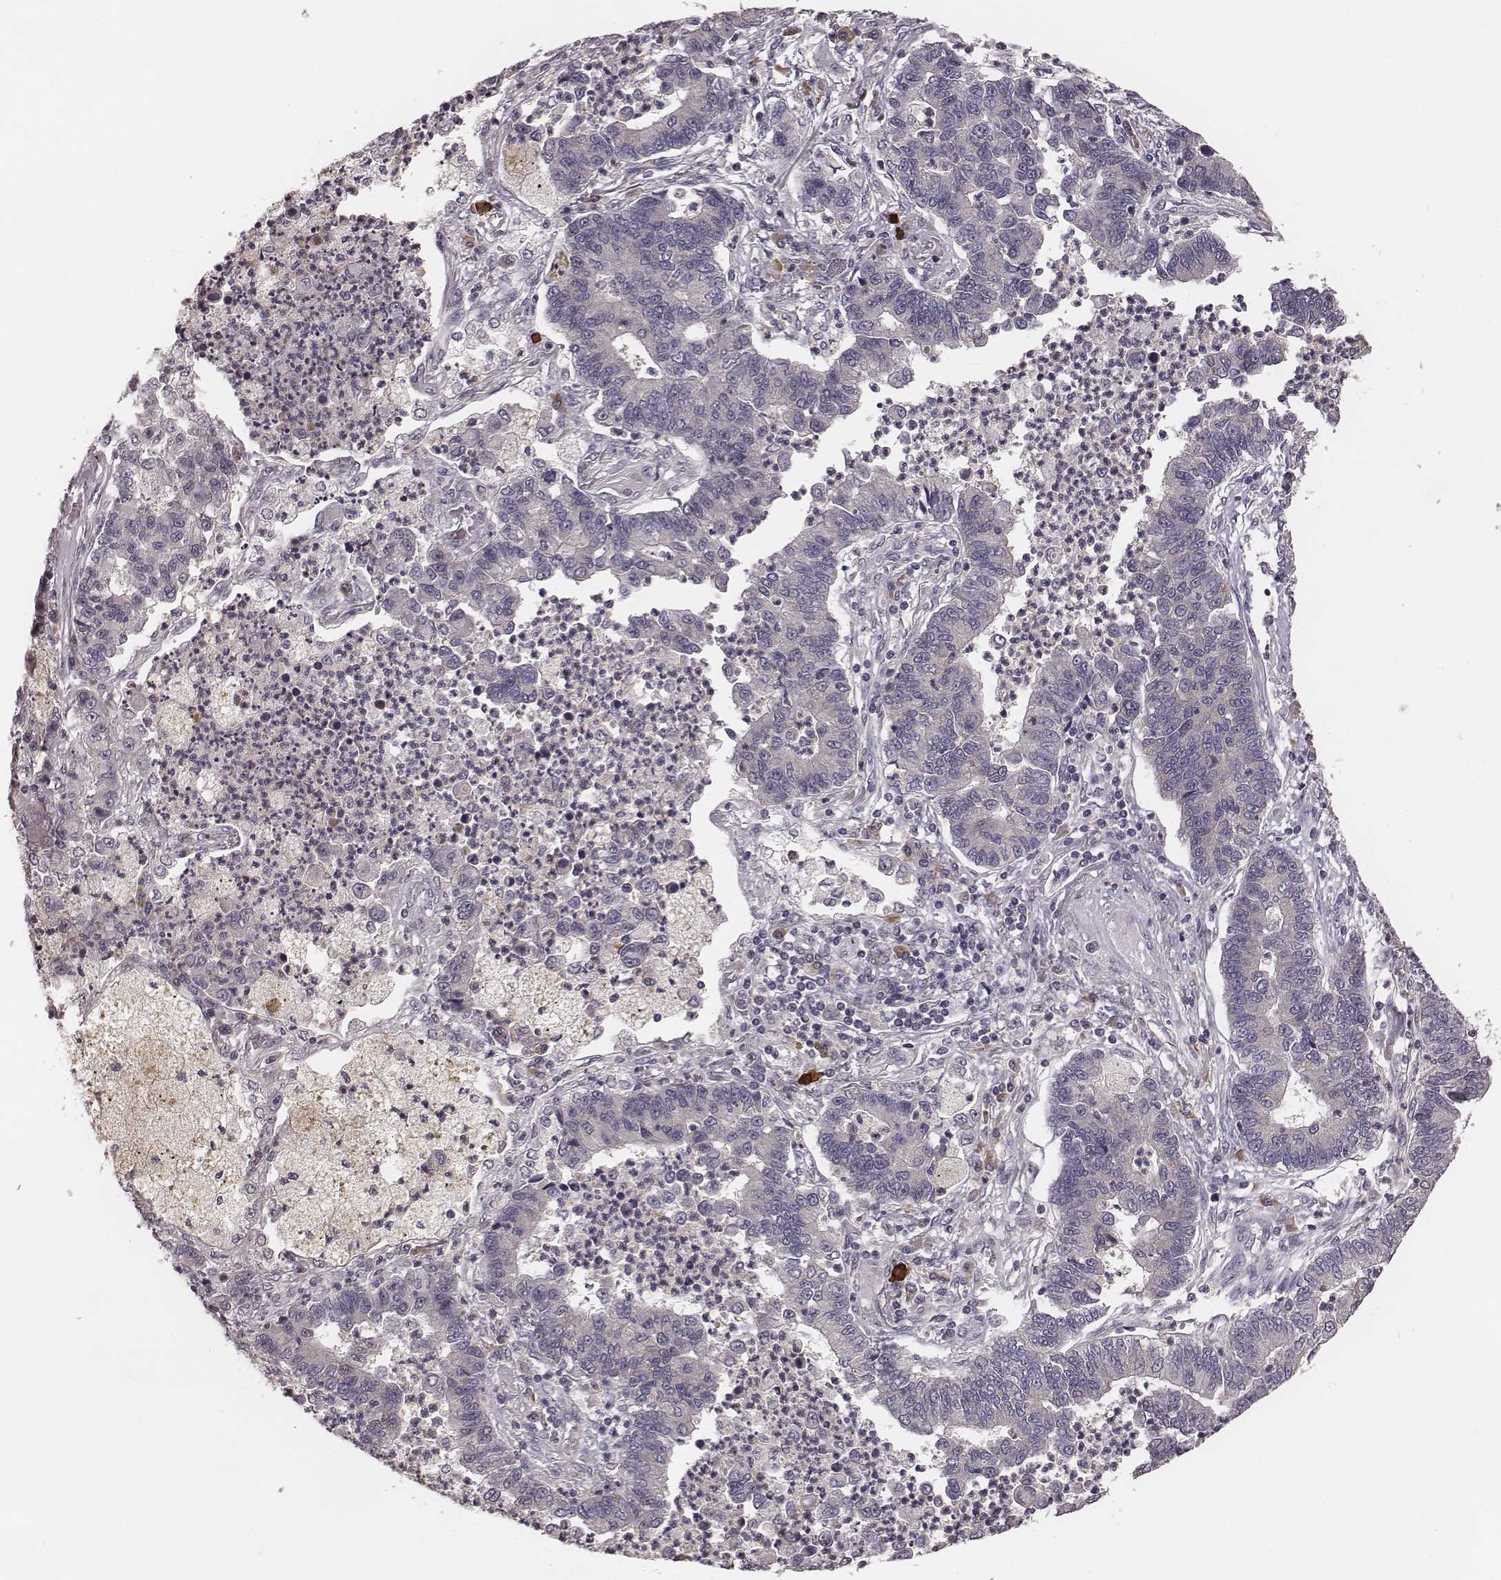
{"staining": {"intensity": "negative", "quantity": "none", "location": "none"}, "tissue": "lung cancer", "cell_type": "Tumor cells", "image_type": "cancer", "snomed": [{"axis": "morphology", "description": "Adenocarcinoma, NOS"}, {"axis": "topography", "description": "Lung"}], "caption": "Immunohistochemistry (IHC) photomicrograph of neoplastic tissue: lung cancer stained with DAB (3,3'-diaminobenzidine) shows no significant protein positivity in tumor cells.", "gene": "P2RX5", "patient": {"sex": "female", "age": 57}}